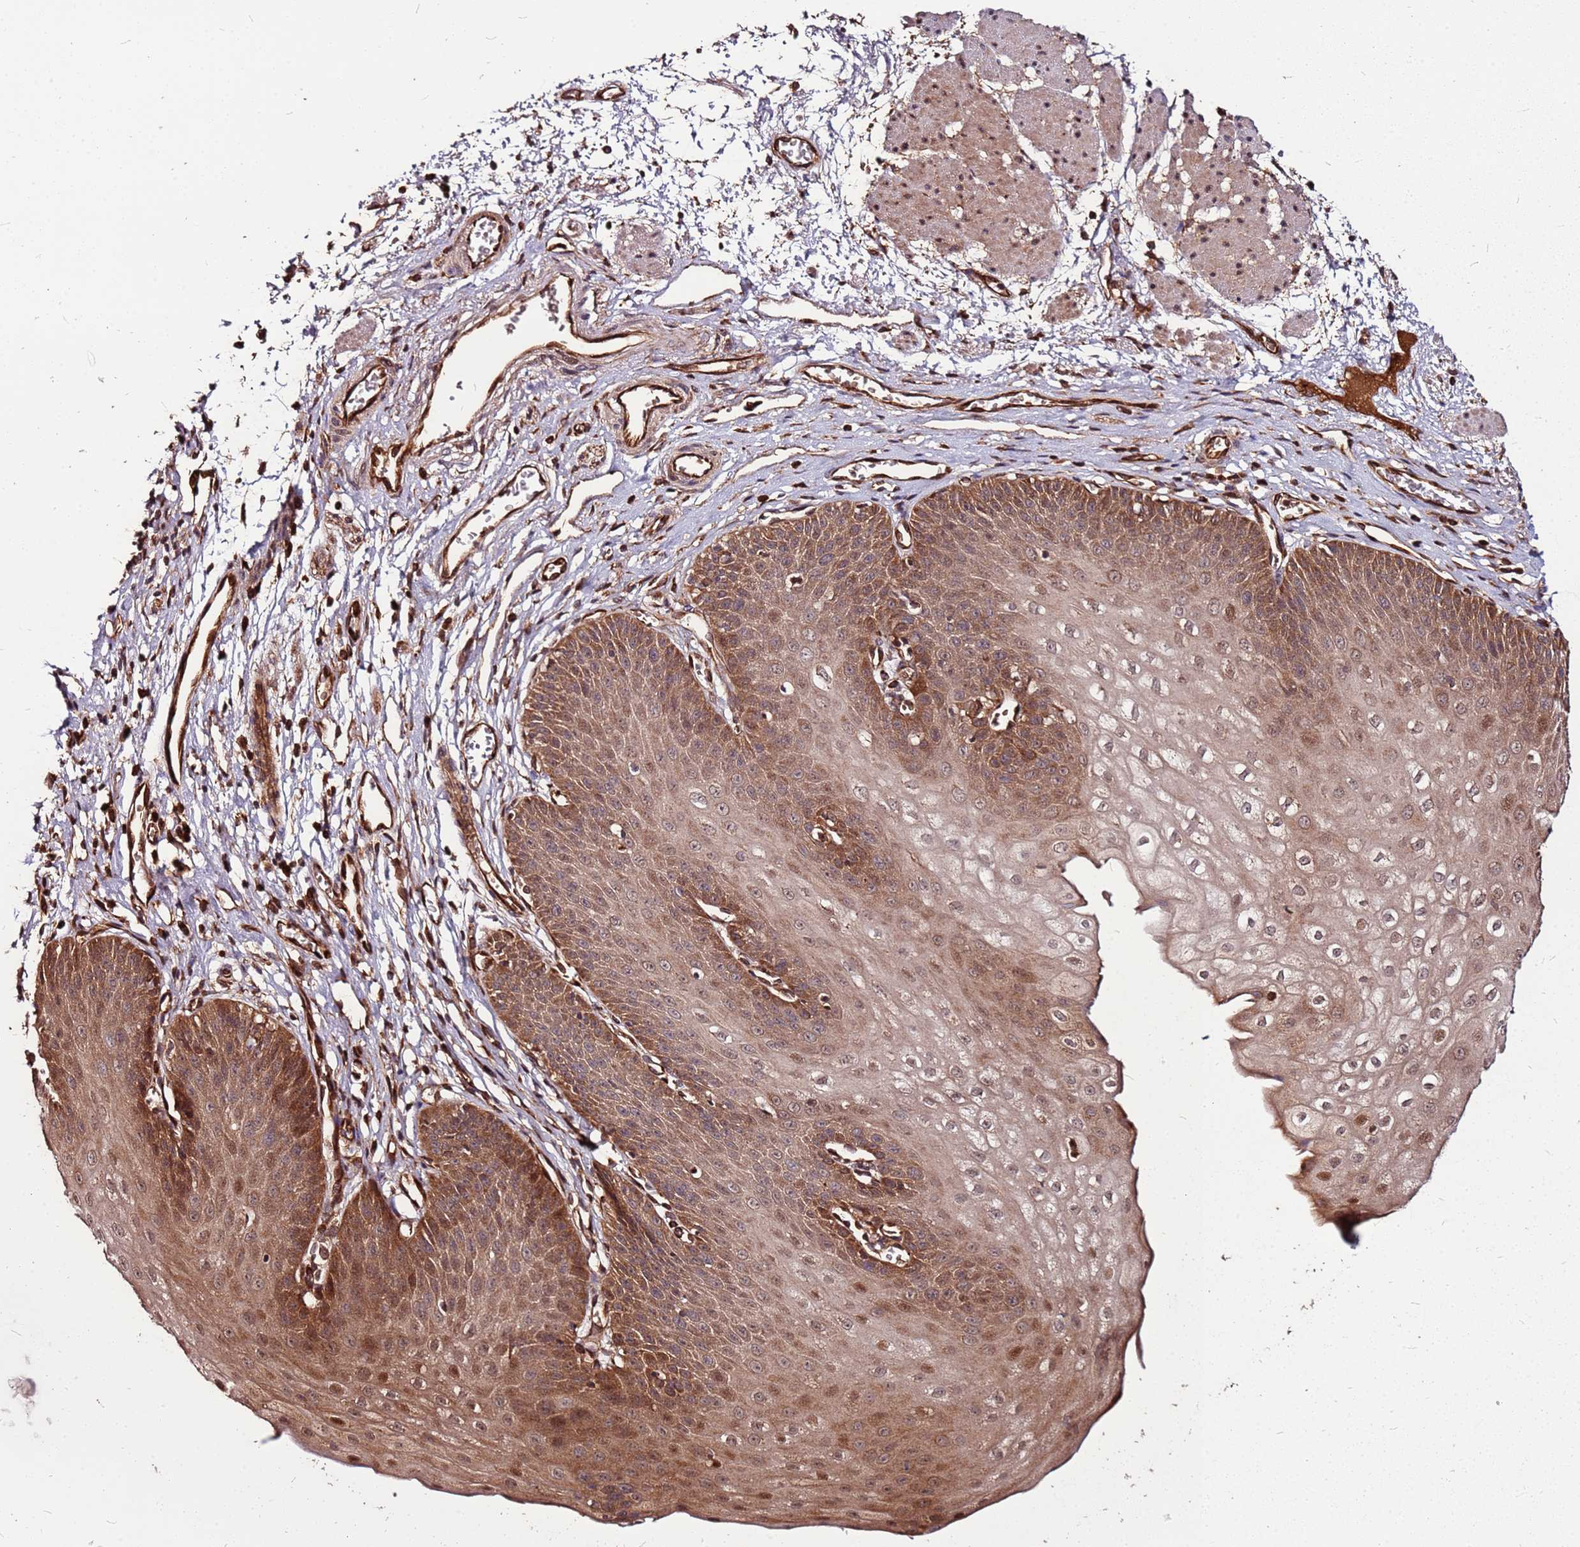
{"staining": {"intensity": "strong", "quantity": ">75%", "location": "cytoplasmic/membranous"}, "tissue": "esophagus", "cell_type": "Squamous epithelial cells", "image_type": "normal", "snomed": [{"axis": "morphology", "description": "Normal tissue, NOS"}, {"axis": "topography", "description": "Esophagus"}], "caption": "Protein staining by immunohistochemistry displays strong cytoplasmic/membranous positivity in approximately >75% of squamous epithelial cells in unremarkable esophagus.", "gene": "LYPLAL1", "patient": {"sex": "male", "age": 71}}